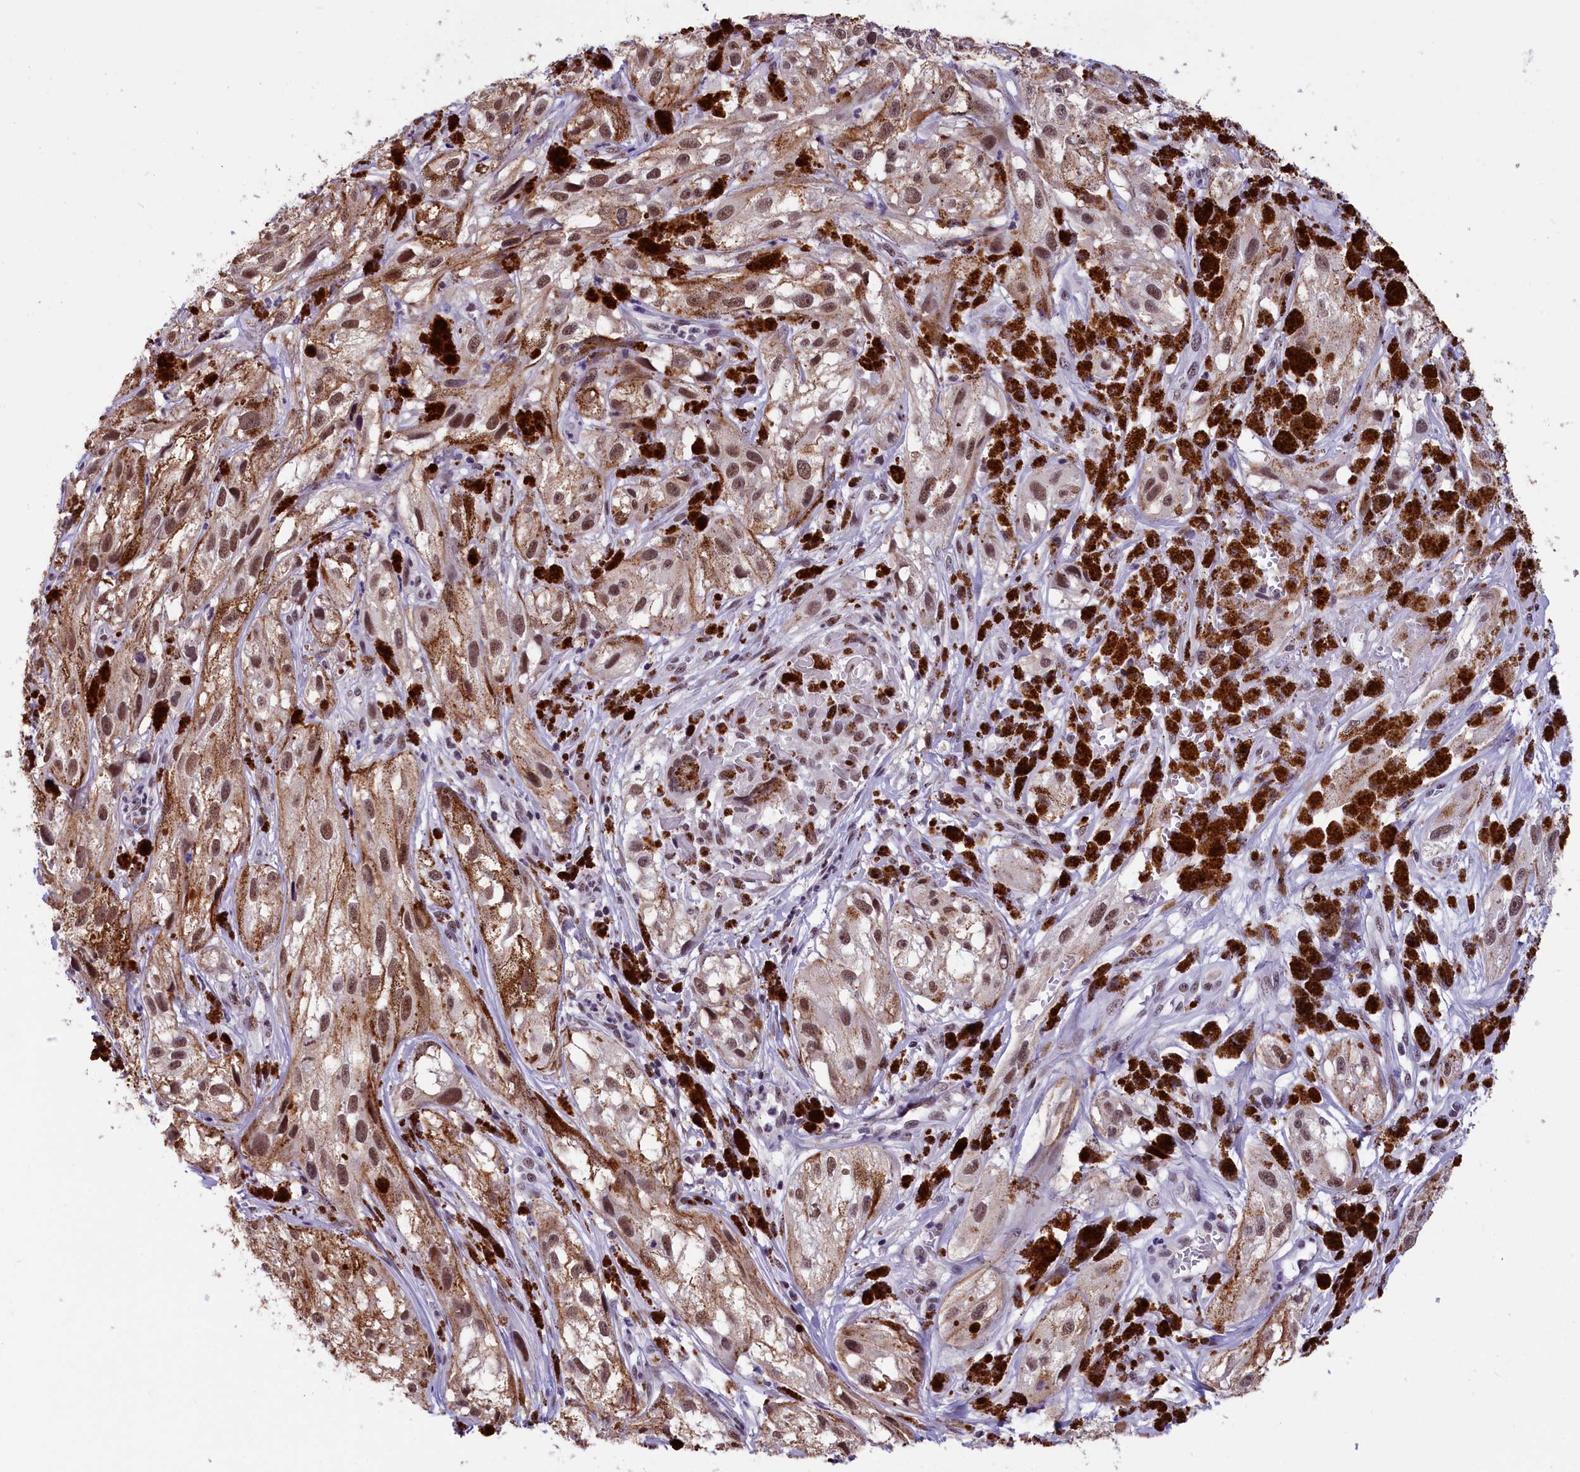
{"staining": {"intensity": "moderate", "quantity": ">75%", "location": "nuclear"}, "tissue": "melanoma", "cell_type": "Tumor cells", "image_type": "cancer", "snomed": [{"axis": "morphology", "description": "Malignant melanoma, NOS"}, {"axis": "topography", "description": "Skin"}], "caption": "Human melanoma stained with a protein marker displays moderate staining in tumor cells.", "gene": "ZC3H4", "patient": {"sex": "male", "age": 88}}